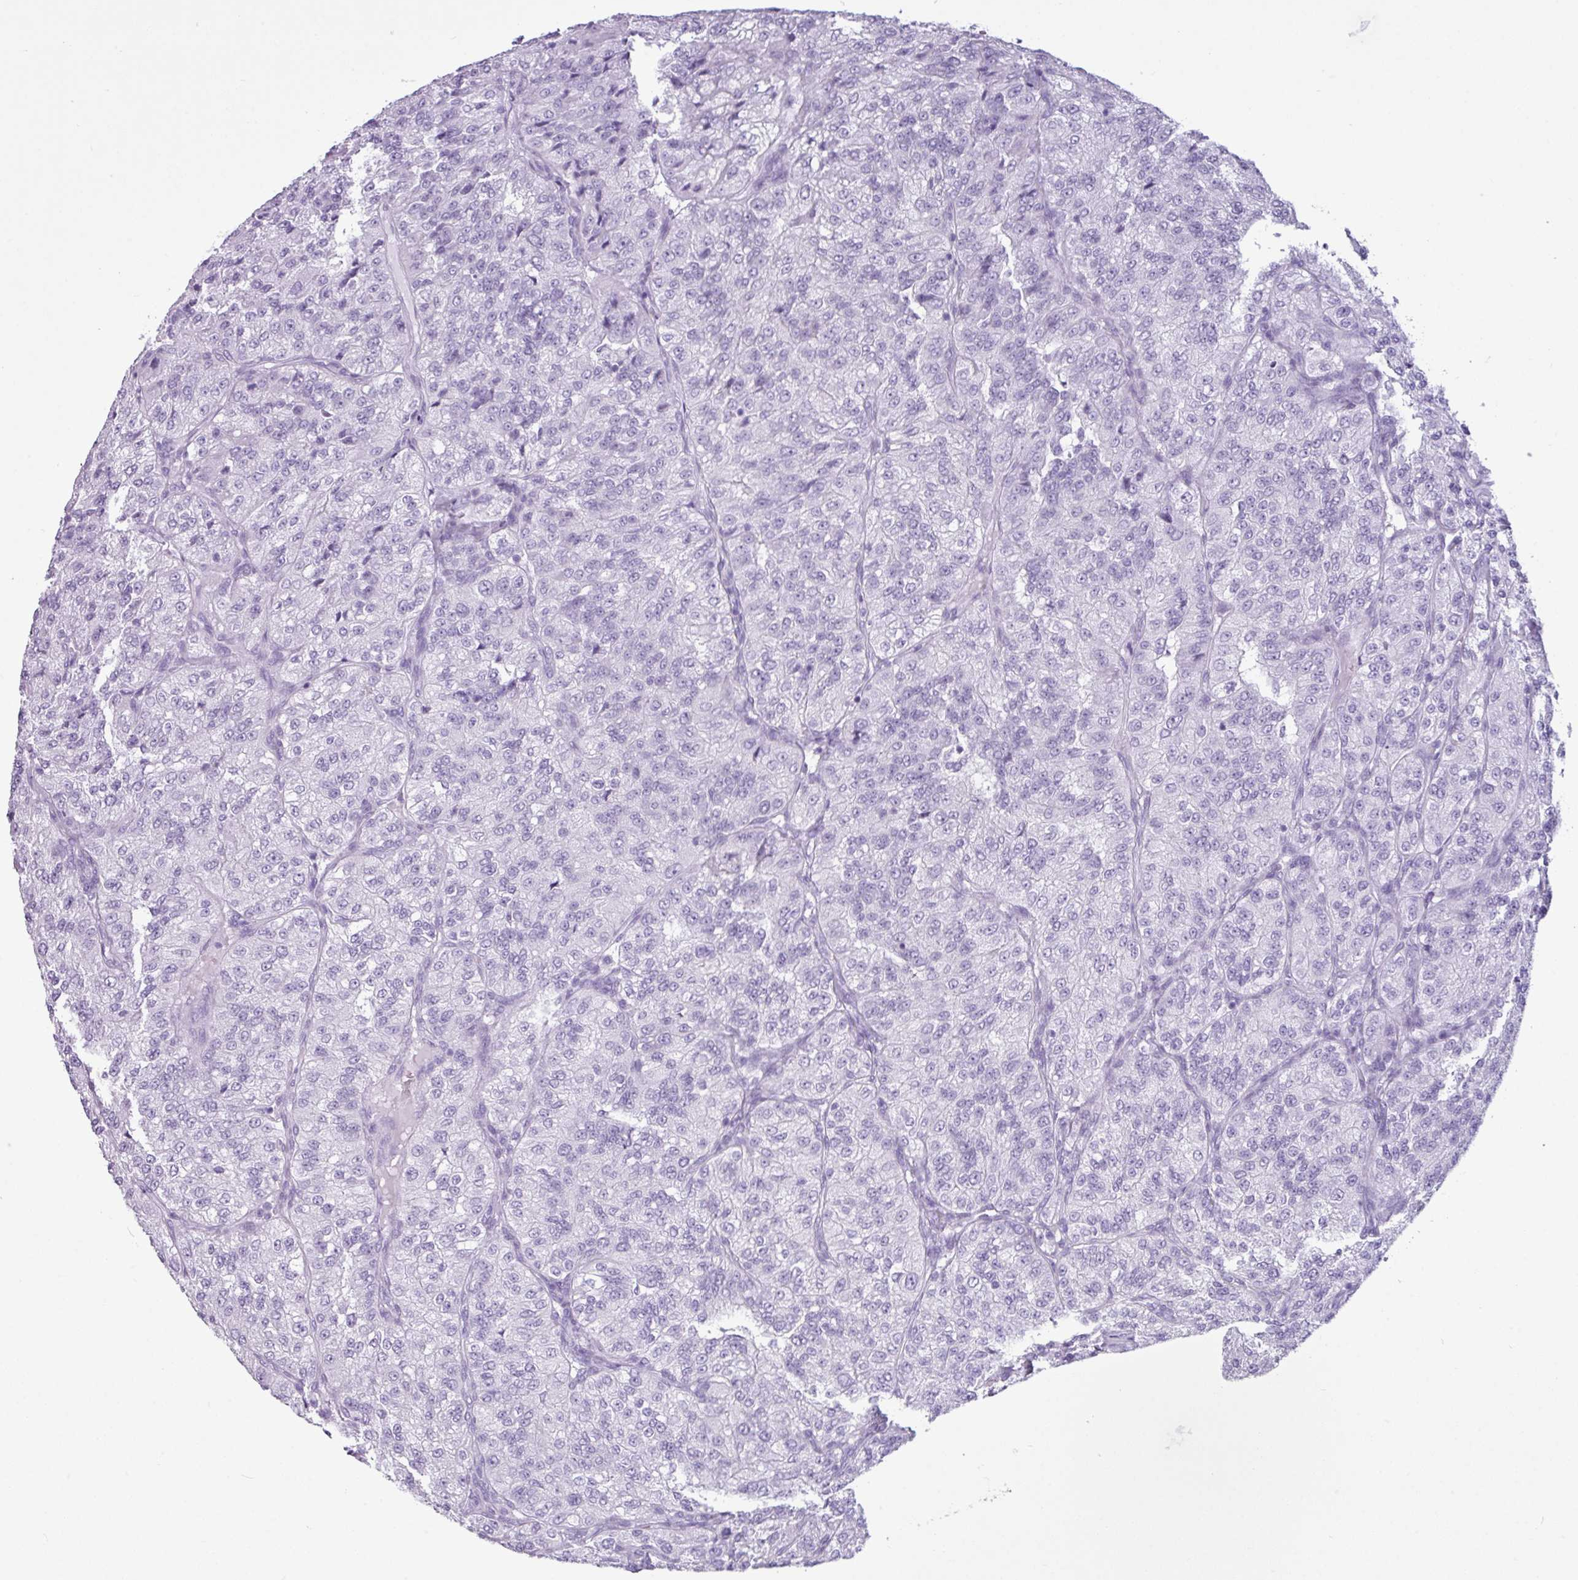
{"staining": {"intensity": "negative", "quantity": "none", "location": "none"}, "tissue": "renal cancer", "cell_type": "Tumor cells", "image_type": "cancer", "snomed": [{"axis": "morphology", "description": "Adenocarcinoma, NOS"}, {"axis": "topography", "description": "Kidney"}], "caption": "The IHC micrograph has no significant staining in tumor cells of renal adenocarcinoma tissue.", "gene": "AMY1B", "patient": {"sex": "female", "age": 63}}